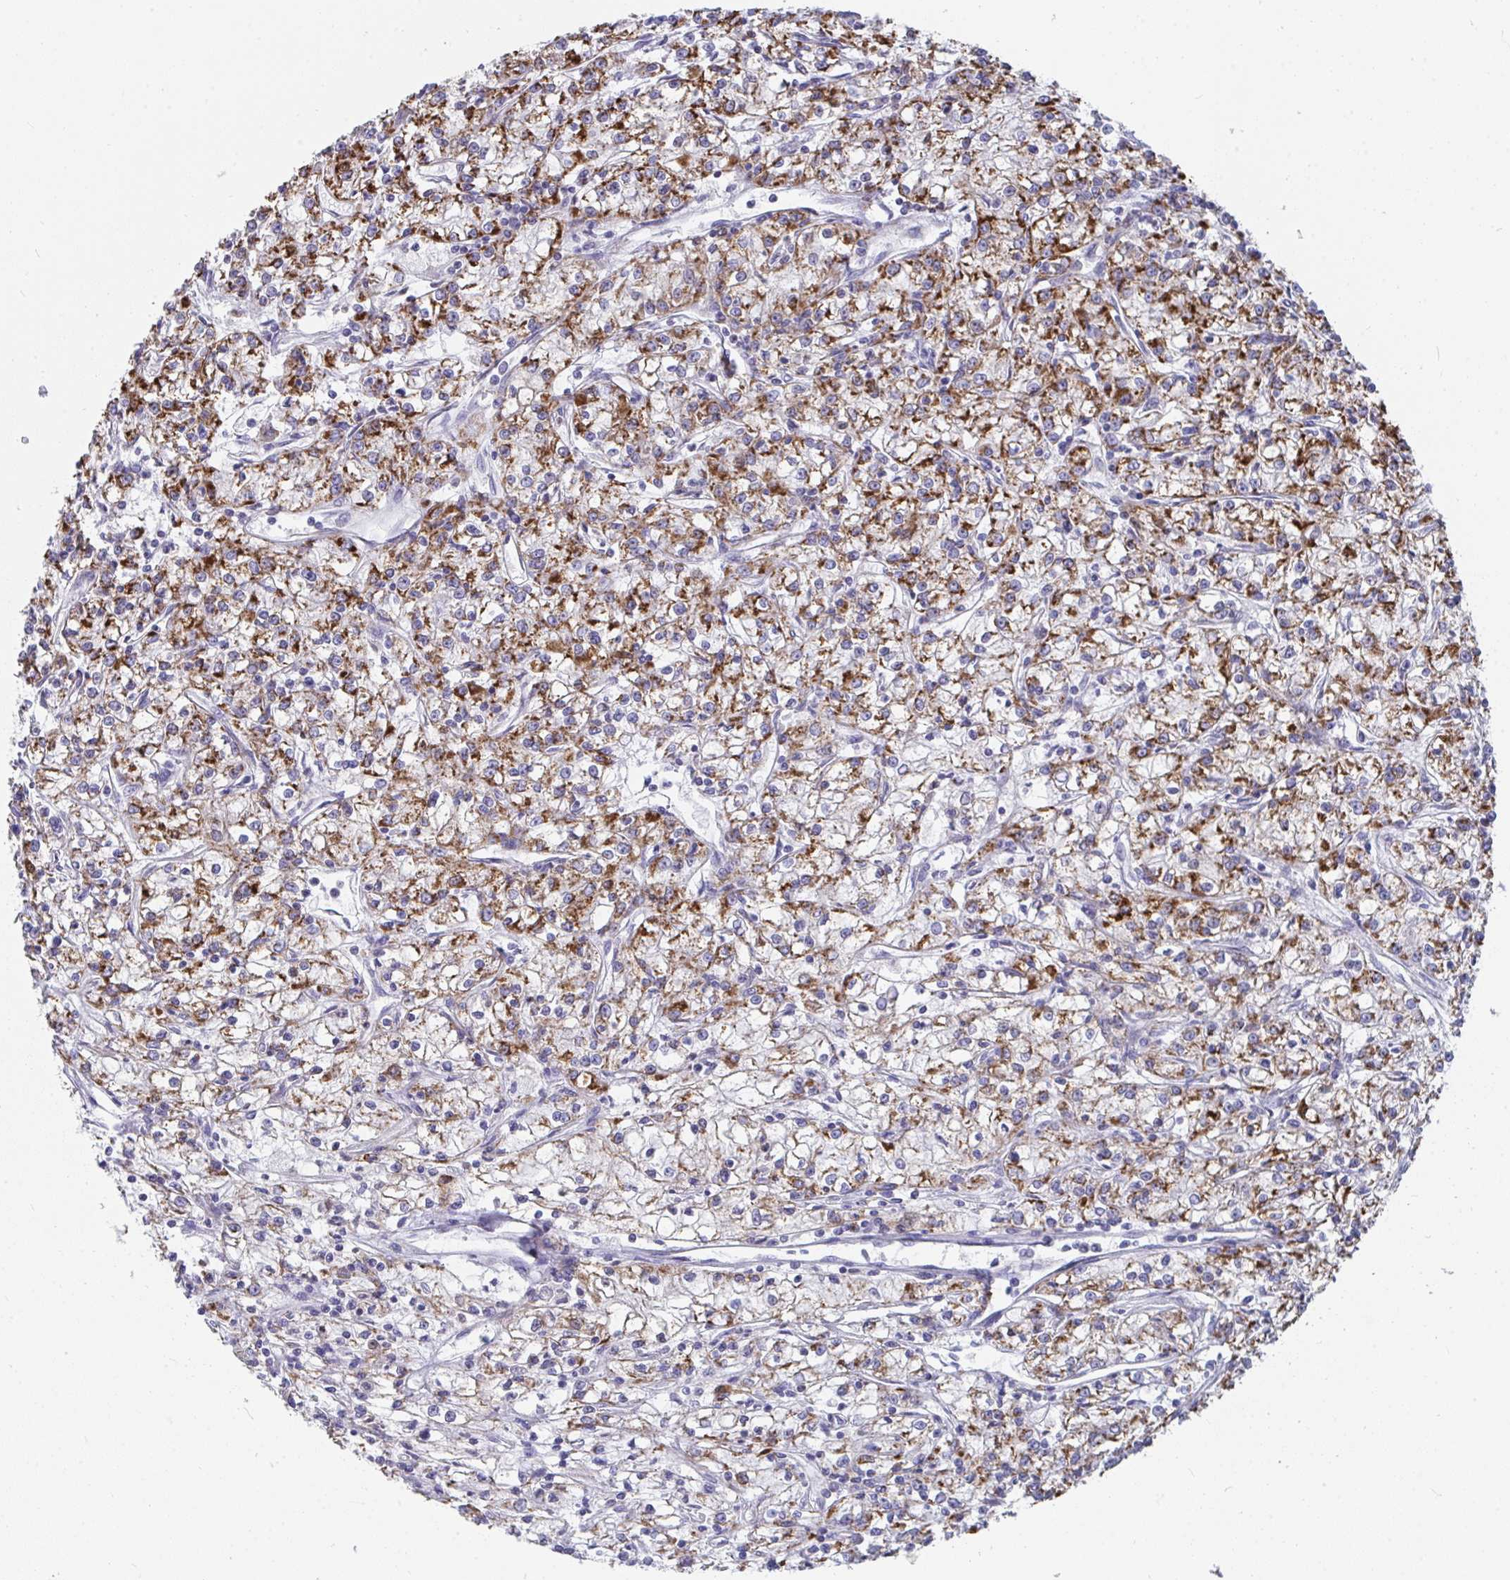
{"staining": {"intensity": "strong", "quantity": ">75%", "location": "cytoplasmic/membranous"}, "tissue": "renal cancer", "cell_type": "Tumor cells", "image_type": "cancer", "snomed": [{"axis": "morphology", "description": "Adenocarcinoma, NOS"}, {"axis": "topography", "description": "Kidney"}], "caption": "Protein analysis of renal cancer tissue reveals strong cytoplasmic/membranous staining in about >75% of tumor cells.", "gene": "AIFM1", "patient": {"sex": "female", "age": 59}}